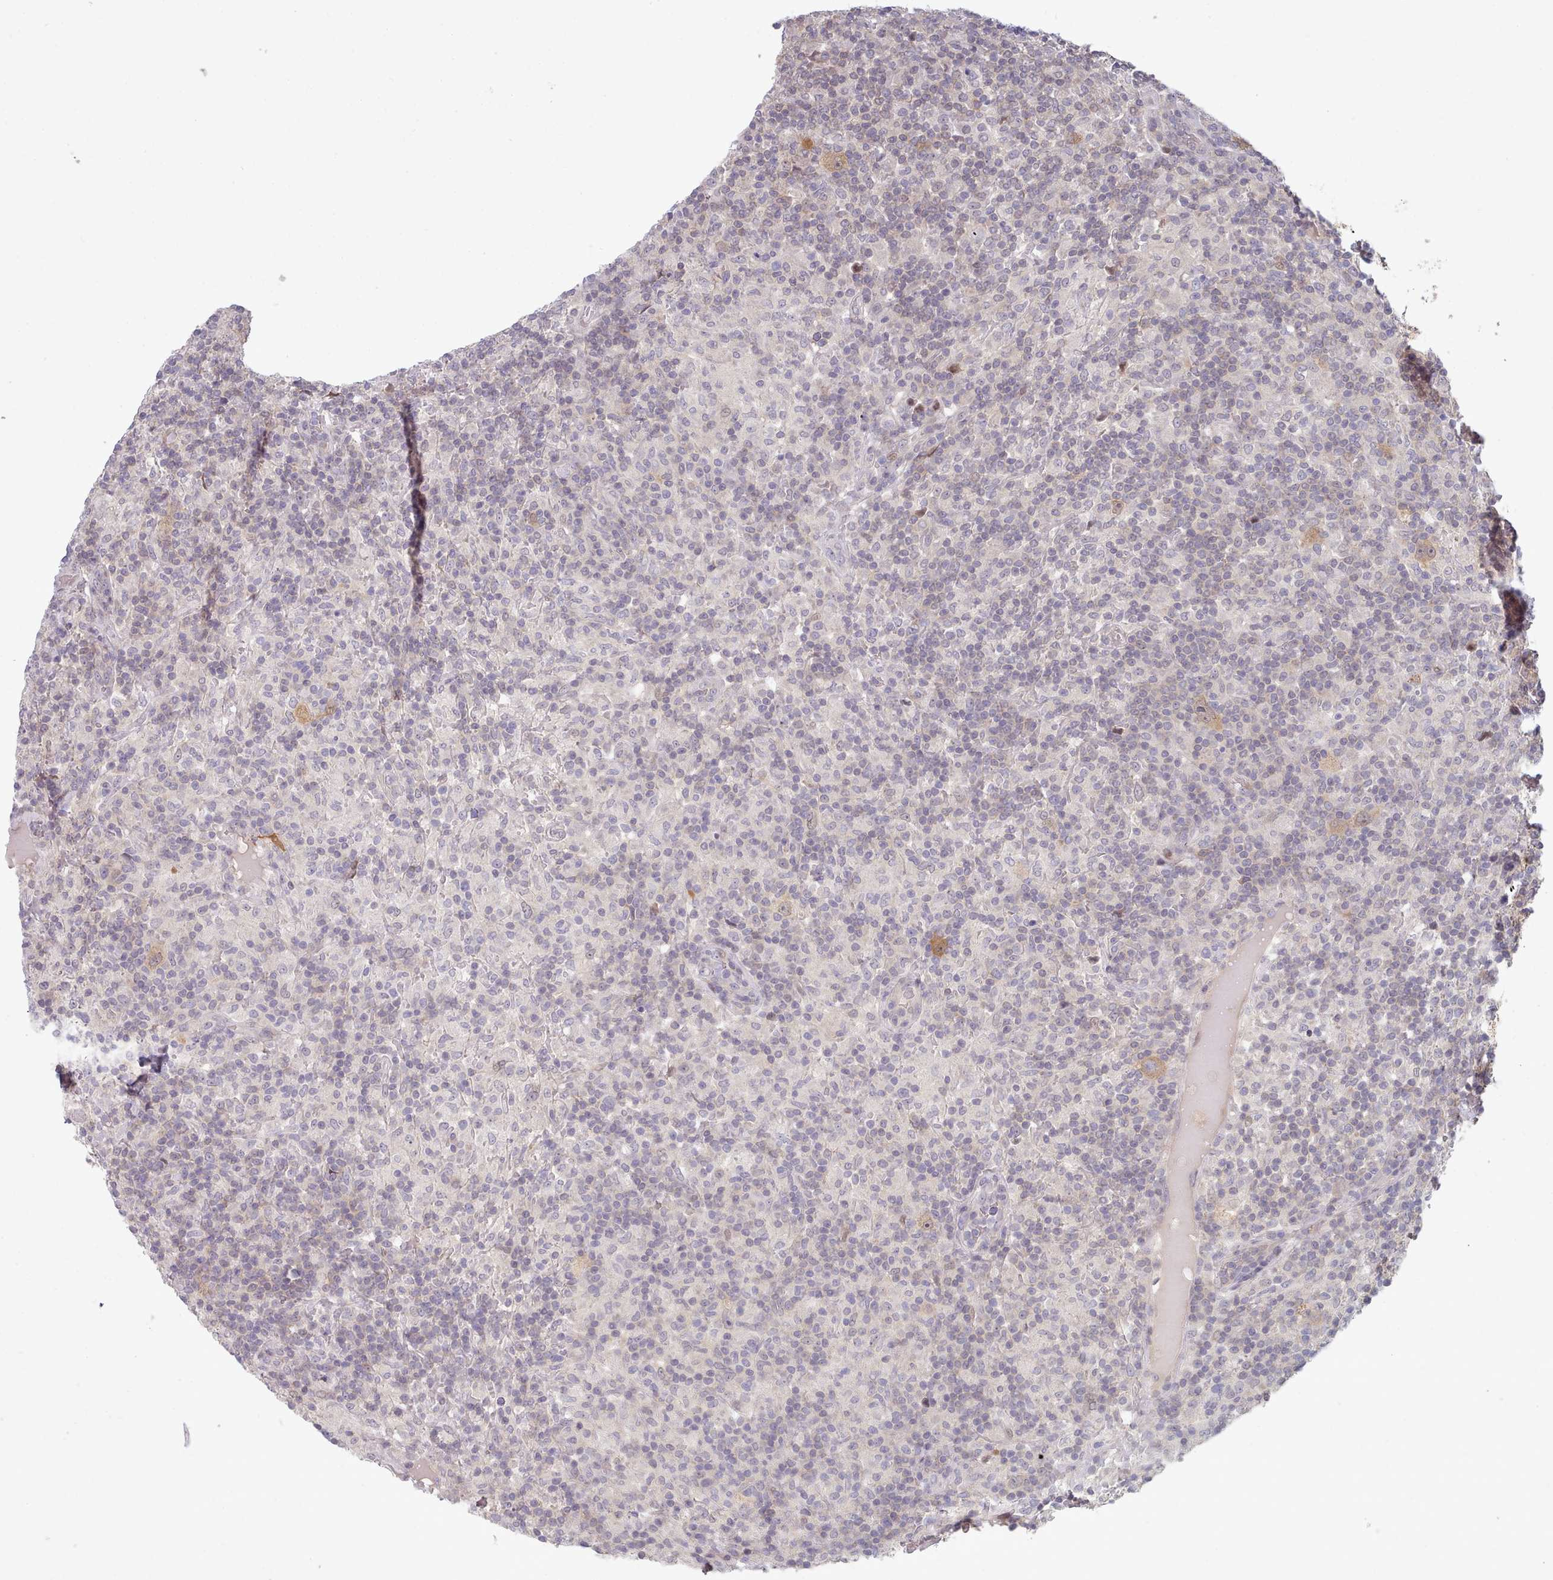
{"staining": {"intensity": "moderate", "quantity": "25%-75%", "location": "cytoplasmic/membranous"}, "tissue": "lymphoma", "cell_type": "Tumor cells", "image_type": "cancer", "snomed": [{"axis": "morphology", "description": "Hodgkin's disease, NOS"}, {"axis": "topography", "description": "Lymph node"}], "caption": "A micrograph showing moderate cytoplasmic/membranous expression in about 25%-75% of tumor cells in Hodgkin's disease, as visualized by brown immunohistochemical staining.", "gene": "CLNS1A", "patient": {"sex": "male", "age": 70}}